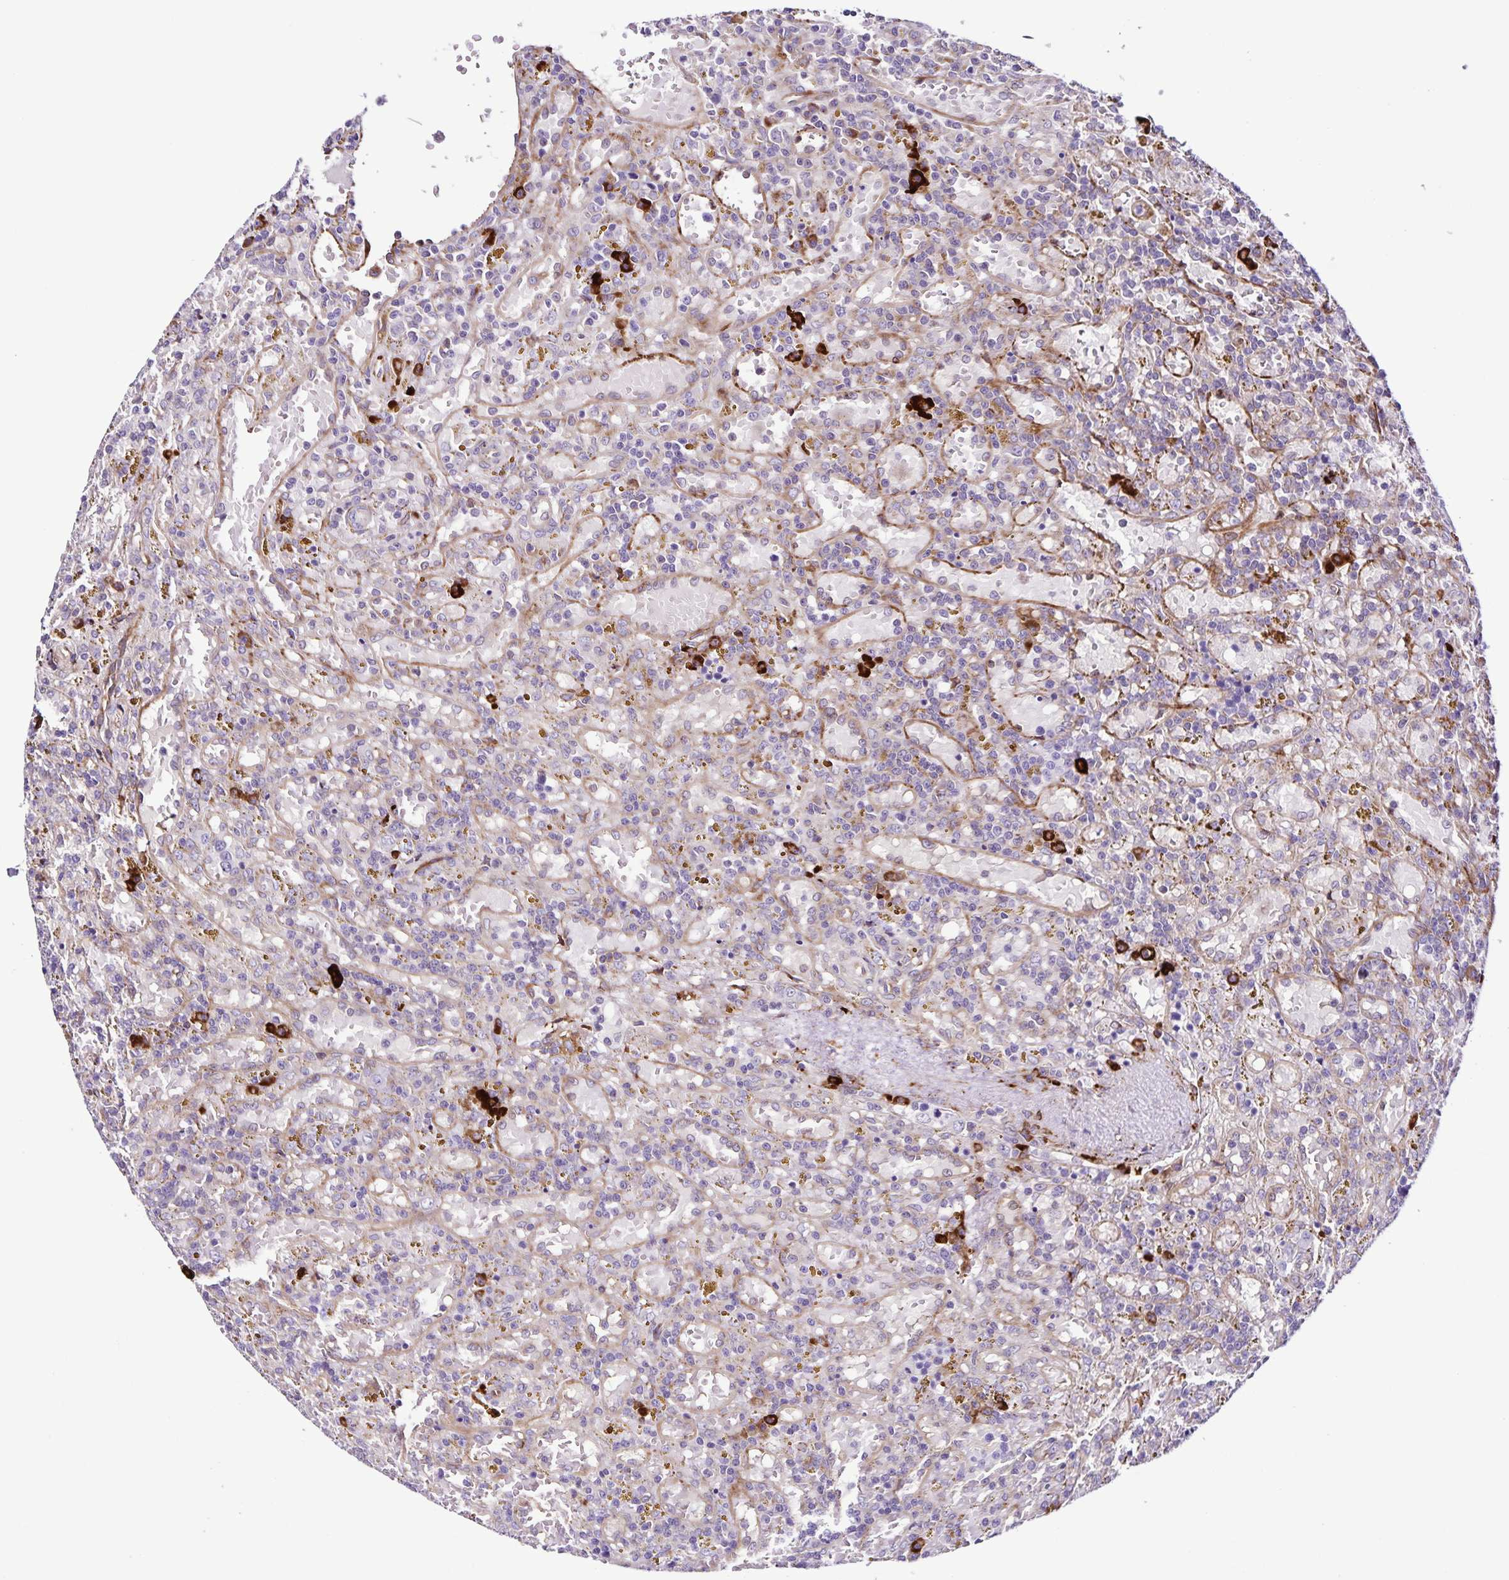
{"staining": {"intensity": "negative", "quantity": "none", "location": "none"}, "tissue": "lymphoma", "cell_type": "Tumor cells", "image_type": "cancer", "snomed": [{"axis": "morphology", "description": "Malignant lymphoma, non-Hodgkin's type, Low grade"}, {"axis": "topography", "description": "Spleen"}], "caption": "A histopathology image of low-grade malignant lymphoma, non-Hodgkin's type stained for a protein reveals no brown staining in tumor cells.", "gene": "OSBPL5", "patient": {"sex": "female", "age": 65}}